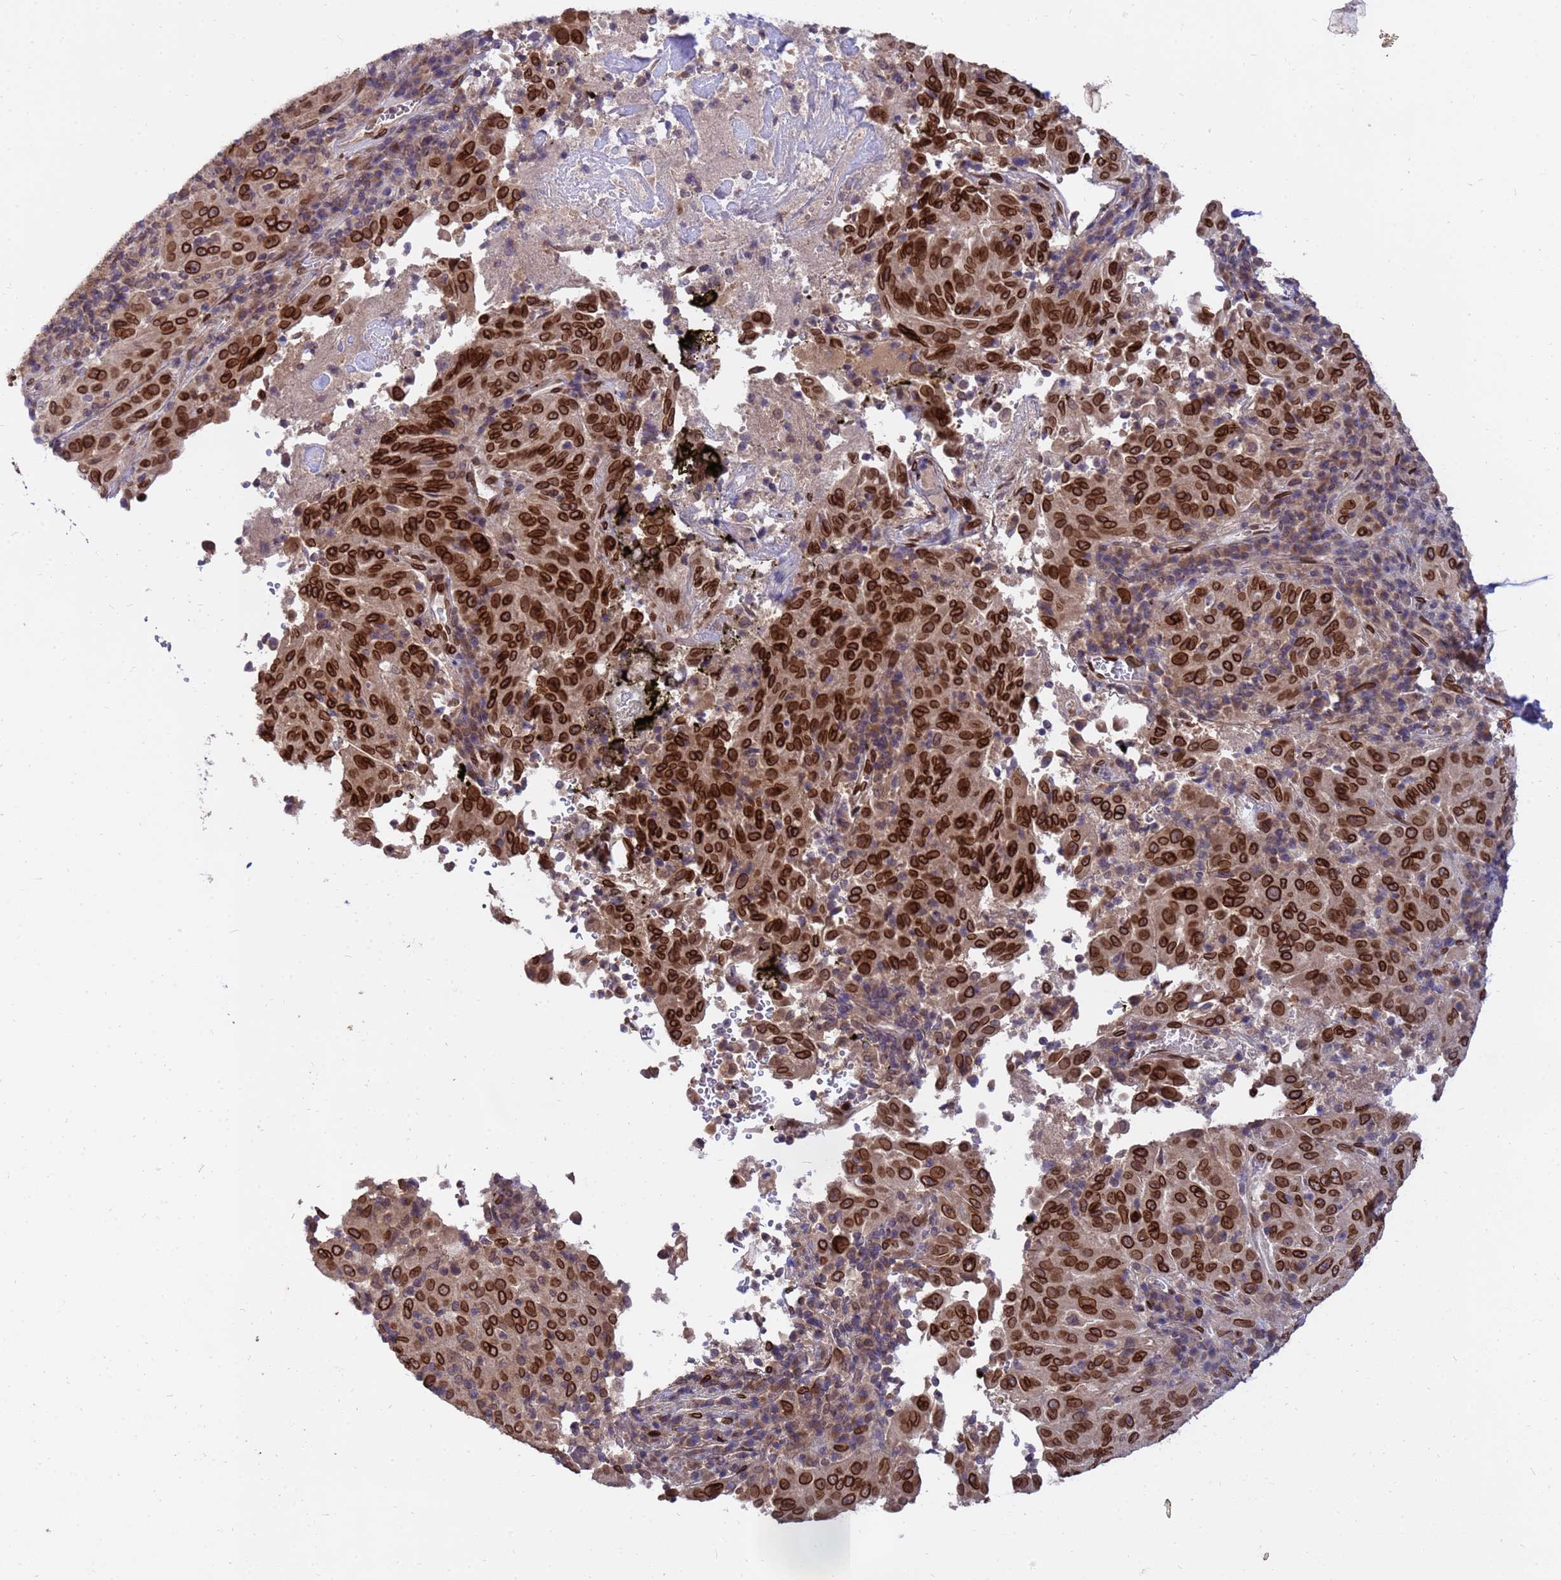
{"staining": {"intensity": "strong", "quantity": ">75%", "location": "cytoplasmic/membranous,nuclear"}, "tissue": "pancreatic cancer", "cell_type": "Tumor cells", "image_type": "cancer", "snomed": [{"axis": "morphology", "description": "Adenocarcinoma, NOS"}, {"axis": "topography", "description": "Pancreas"}], "caption": "An immunohistochemistry photomicrograph of tumor tissue is shown. Protein staining in brown labels strong cytoplasmic/membranous and nuclear positivity in pancreatic cancer (adenocarcinoma) within tumor cells.", "gene": "GPR135", "patient": {"sex": "male", "age": 63}}